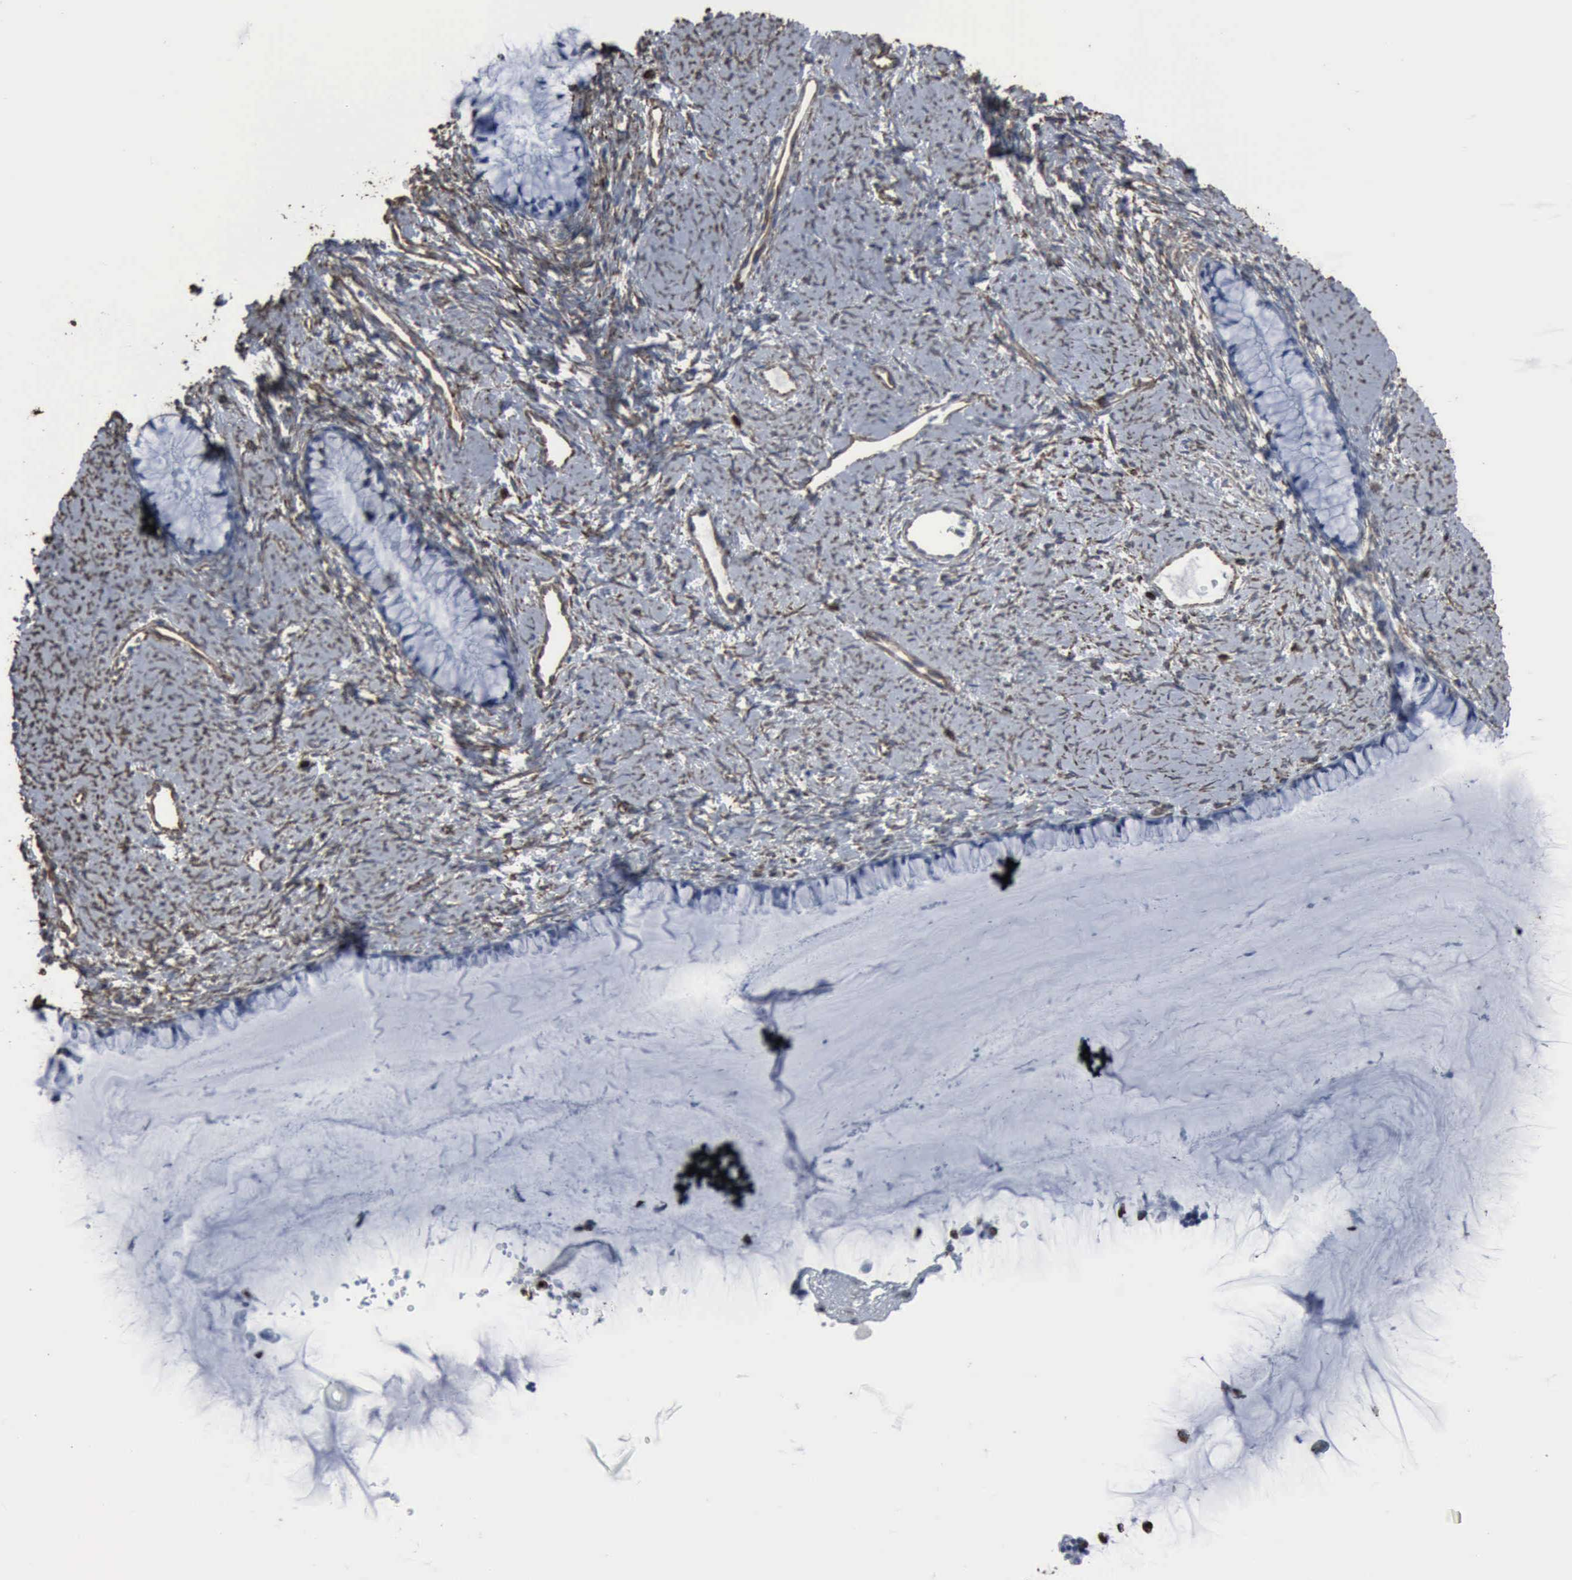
{"staining": {"intensity": "negative", "quantity": "none", "location": "none"}, "tissue": "cervix", "cell_type": "Glandular cells", "image_type": "normal", "snomed": [{"axis": "morphology", "description": "Normal tissue, NOS"}, {"axis": "topography", "description": "Cervix"}], "caption": "High power microscopy histopathology image of an IHC histopathology image of unremarkable cervix, revealing no significant staining in glandular cells.", "gene": "CCNE1", "patient": {"sex": "female", "age": 82}}